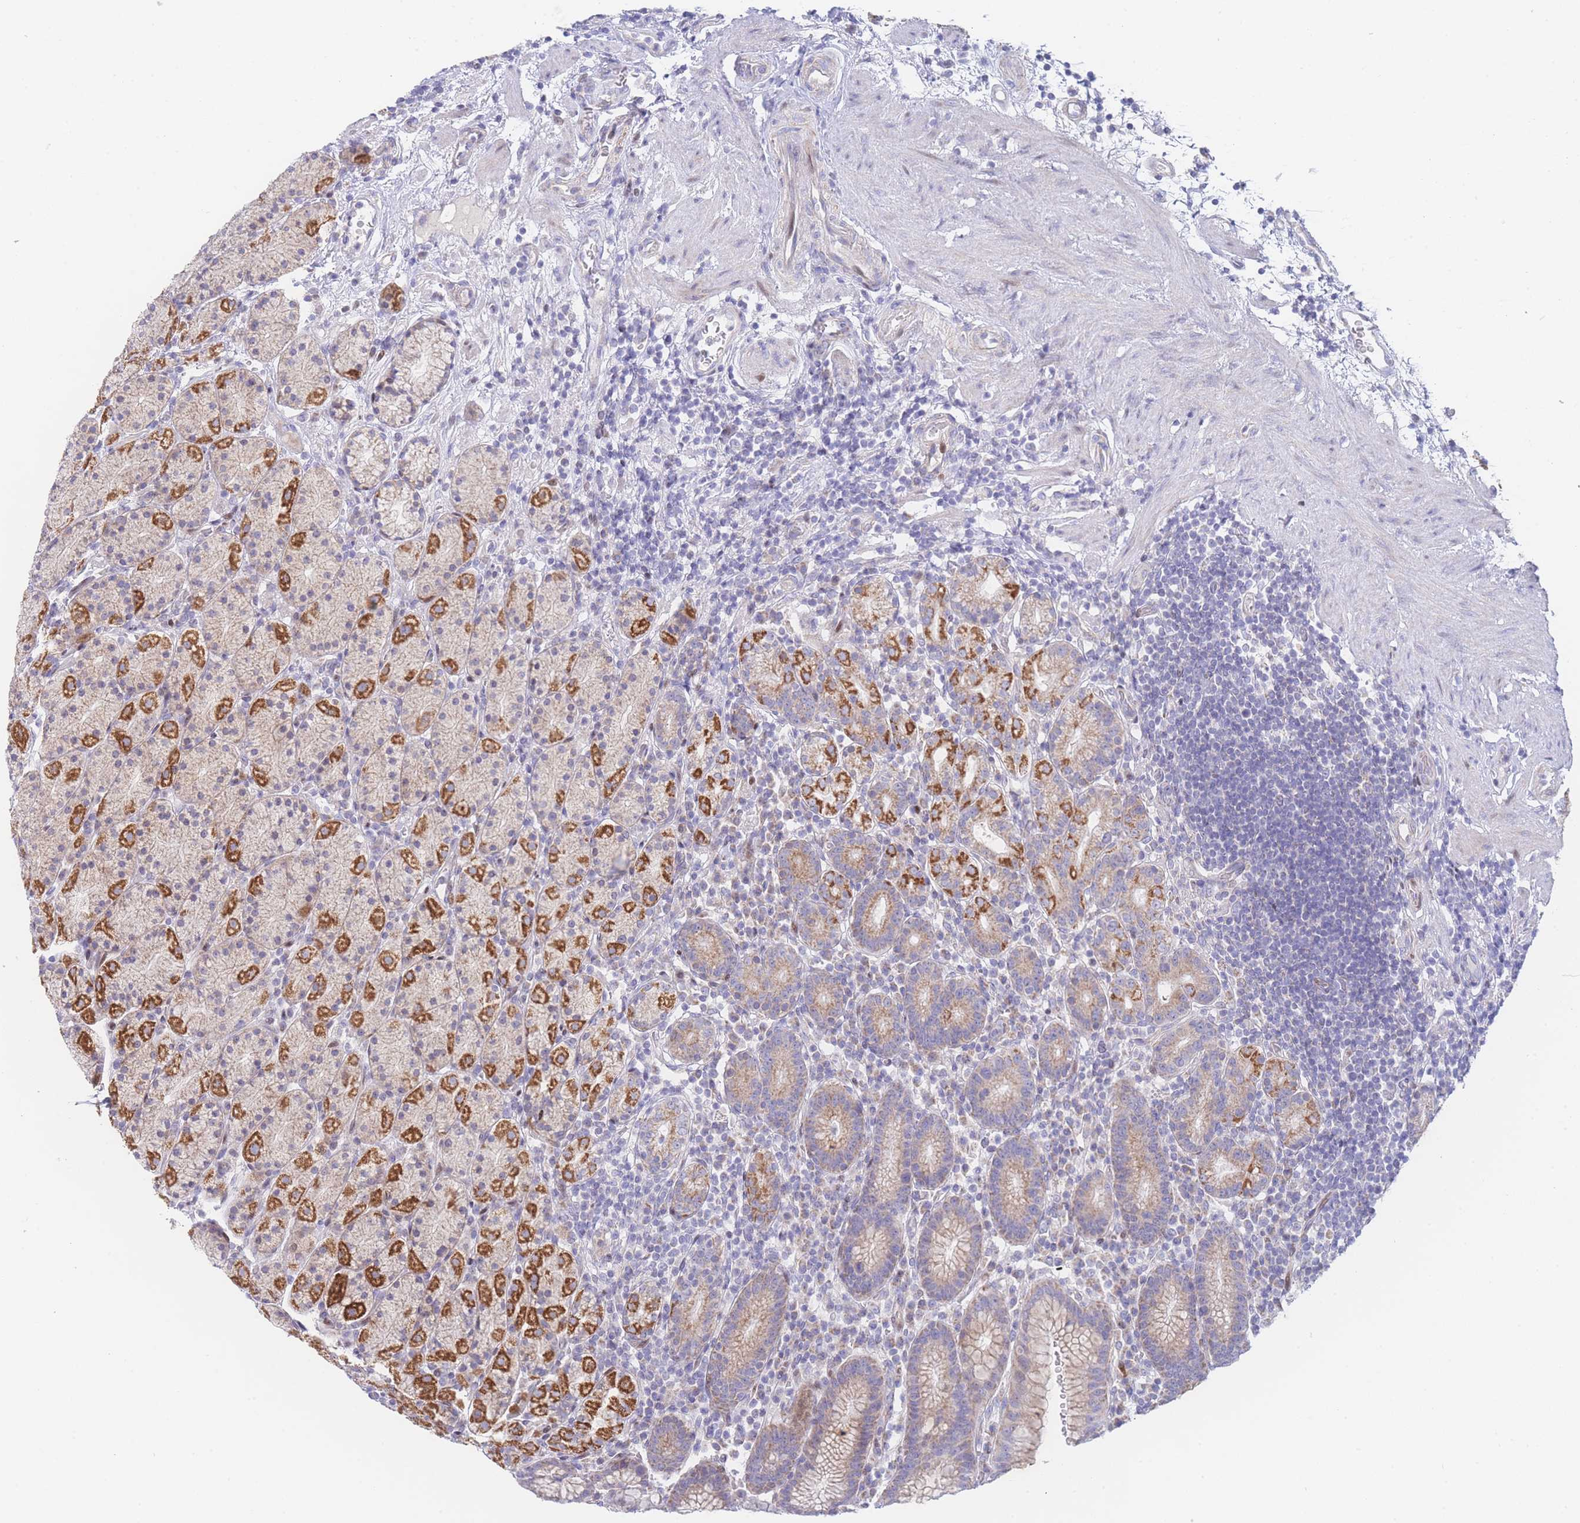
{"staining": {"intensity": "strong", "quantity": "25%-75%", "location": "cytoplasmic/membranous"}, "tissue": "stomach", "cell_type": "Glandular cells", "image_type": "normal", "snomed": [{"axis": "morphology", "description": "Normal tissue, NOS"}, {"axis": "topography", "description": "Stomach, upper"}, {"axis": "topography", "description": "Stomach"}], "caption": "Glandular cells display high levels of strong cytoplasmic/membranous staining in about 25%-75% of cells in benign stomach. (brown staining indicates protein expression, while blue staining denotes nuclei).", "gene": "GPAM", "patient": {"sex": "male", "age": 62}}